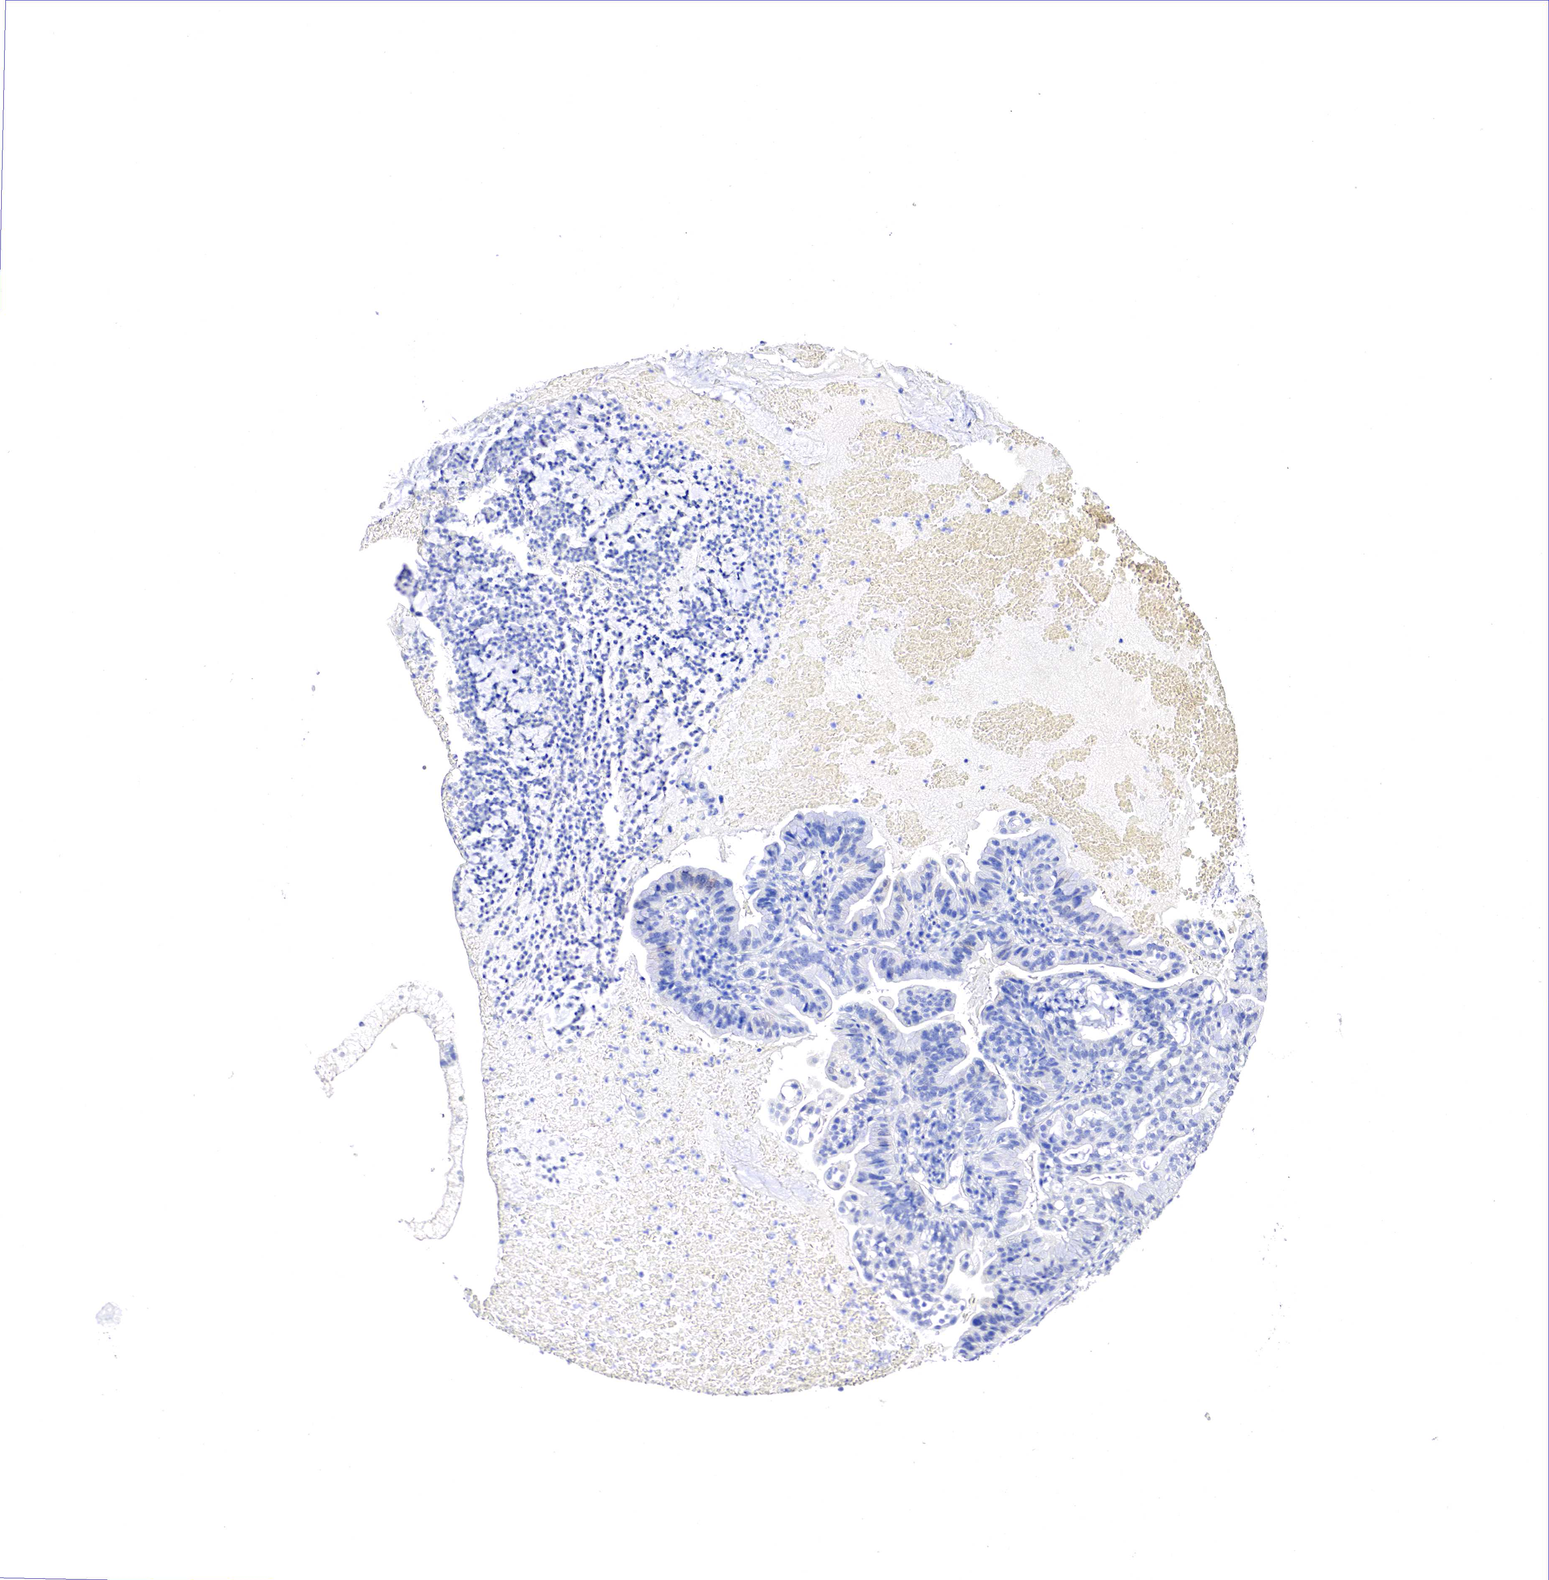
{"staining": {"intensity": "negative", "quantity": "none", "location": "none"}, "tissue": "cervical cancer", "cell_type": "Tumor cells", "image_type": "cancer", "snomed": [{"axis": "morphology", "description": "Adenocarcinoma, NOS"}, {"axis": "topography", "description": "Cervix"}], "caption": "This is a histopathology image of IHC staining of adenocarcinoma (cervical), which shows no positivity in tumor cells. Brightfield microscopy of immunohistochemistry stained with DAB (brown) and hematoxylin (blue), captured at high magnification.", "gene": "OTC", "patient": {"sex": "female", "age": 41}}